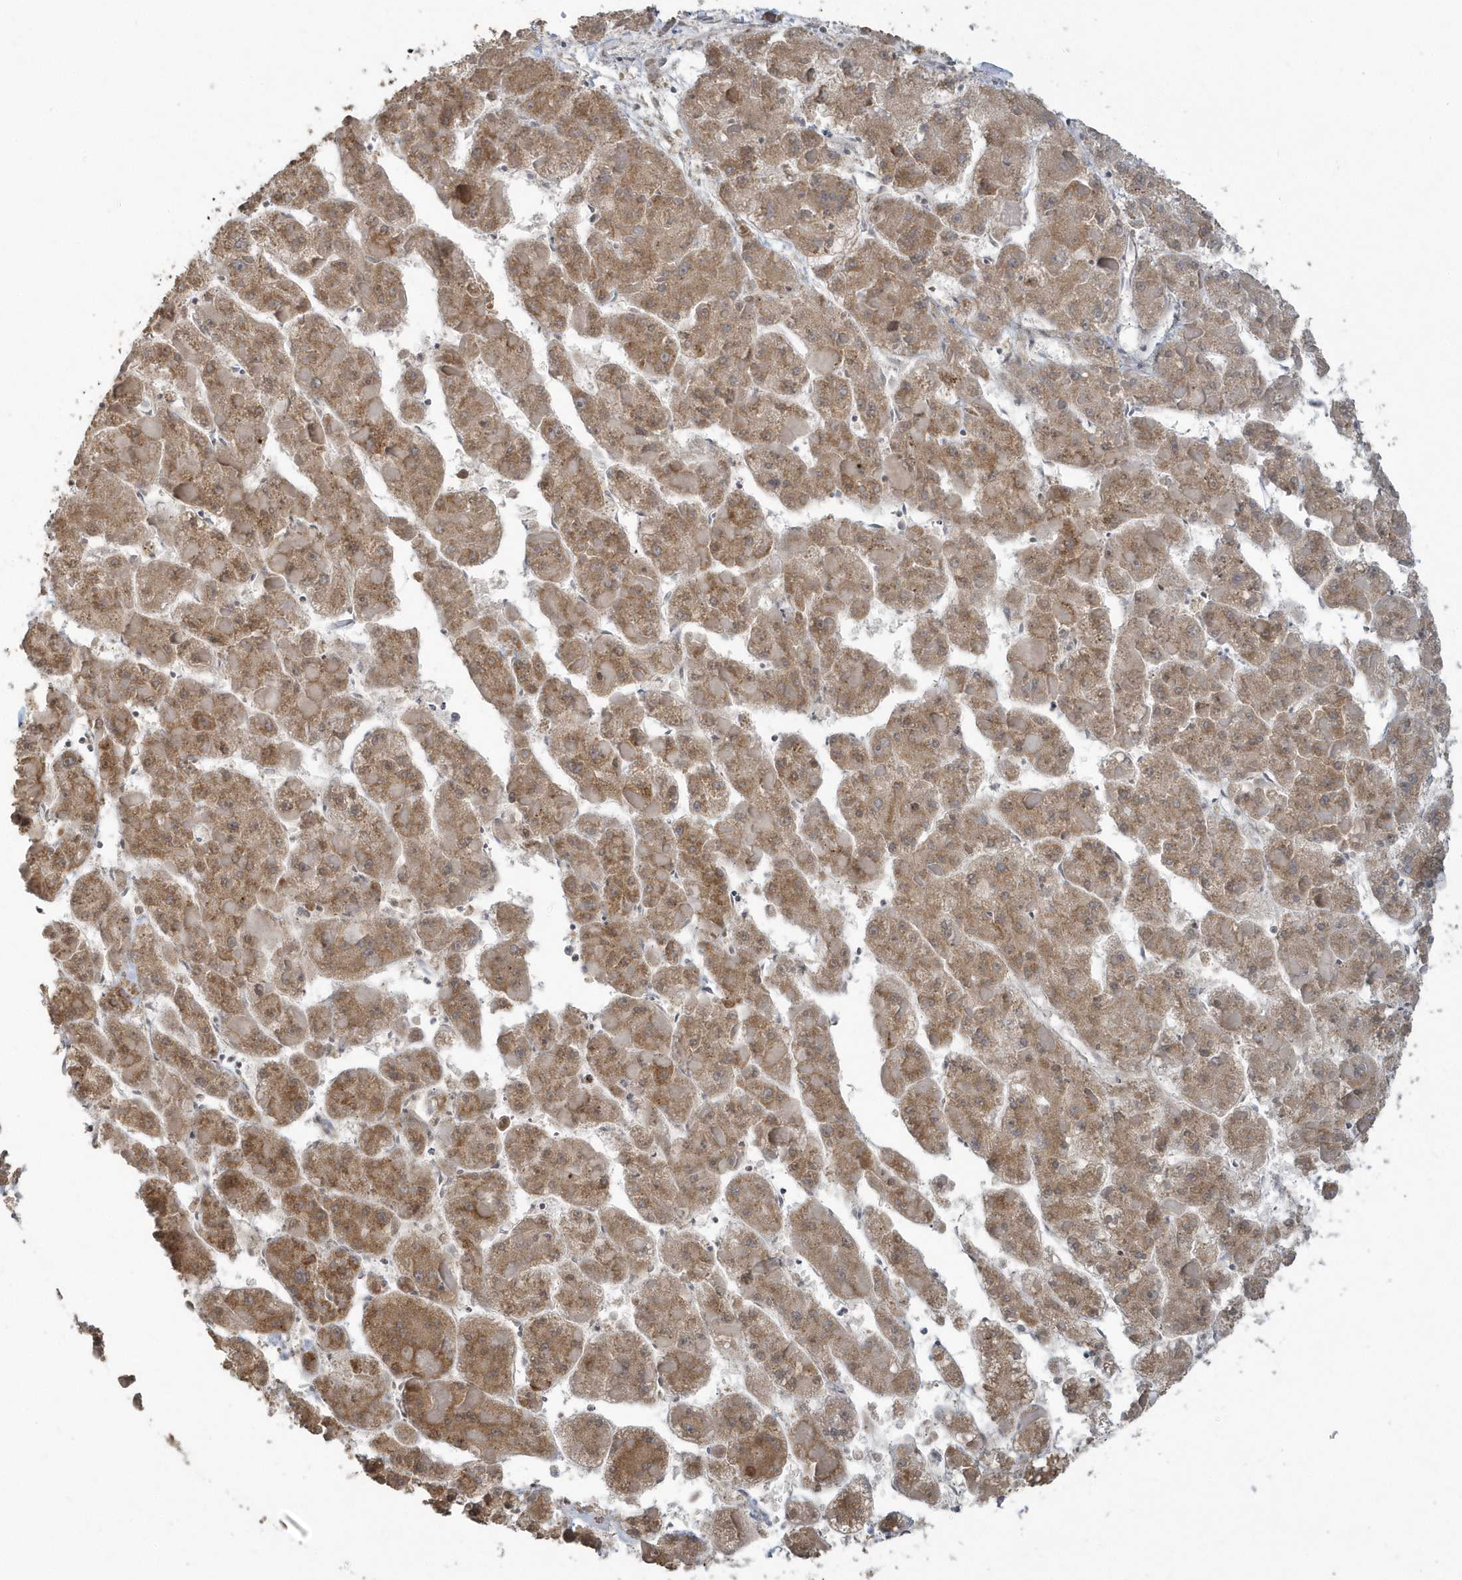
{"staining": {"intensity": "moderate", "quantity": ">75%", "location": "cytoplasmic/membranous"}, "tissue": "liver cancer", "cell_type": "Tumor cells", "image_type": "cancer", "snomed": [{"axis": "morphology", "description": "Carcinoma, Hepatocellular, NOS"}, {"axis": "topography", "description": "Liver"}], "caption": "Moderate cytoplasmic/membranous protein expression is present in approximately >75% of tumor cells in liver cancer (hepatocellular carcinoma).", "gene": "STIM2", "patient": {"sex": "female", "age": 73}}